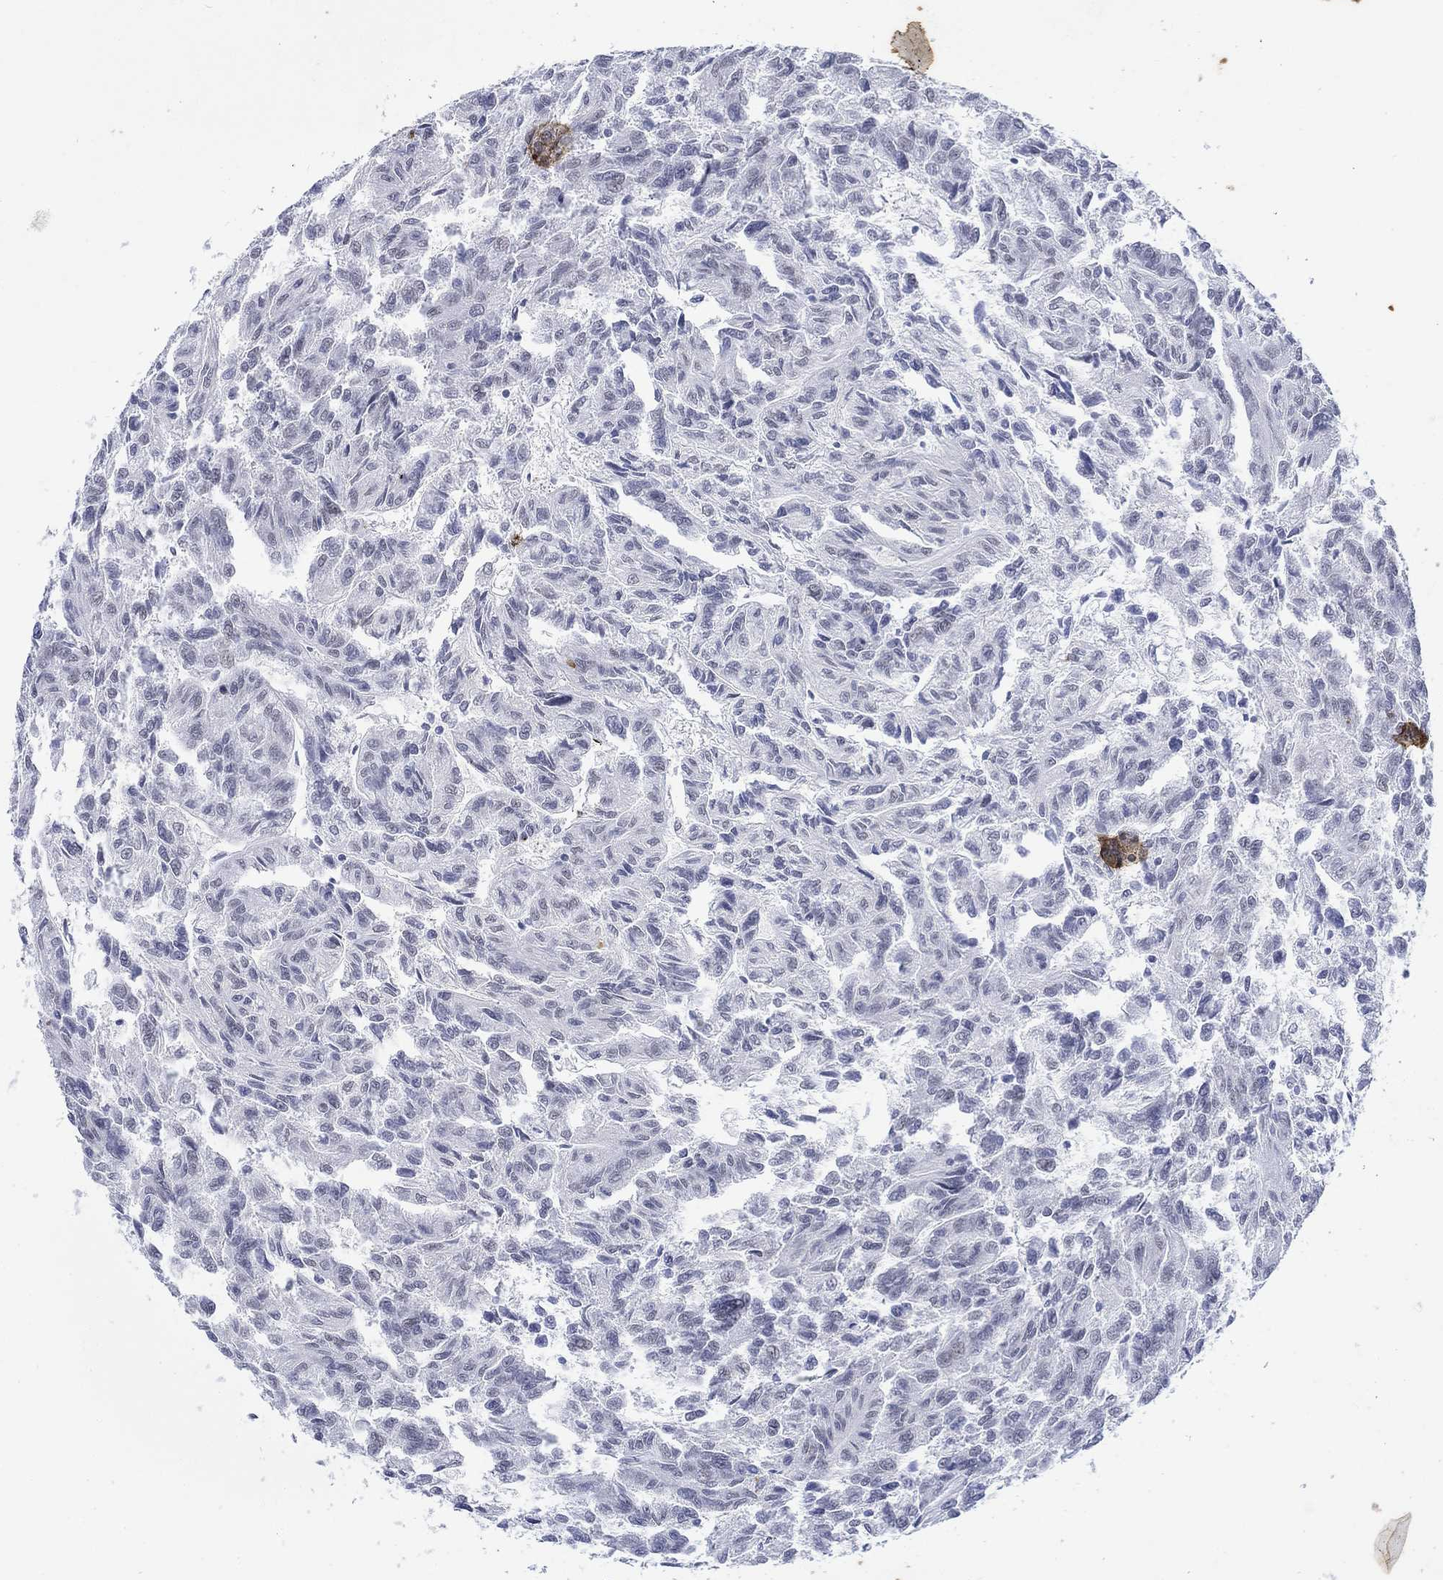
{"staining": {"intensity": "negative", "quantity": "none", "location": "none"}, "tissue": "renal cancer", "cell_type": "Tumor cells", "image_type": "cancer", "snomed": [{"axis": "morphology", "description": "Adenocarcinoma, NOS"}, {"axis": "topography", "description": "Kidney"}], "caption": "Photomicrograph shows no protein positivity in tumor cells of renal cancer tissue.", "gene": "KRT76", "patient": {"sex": "male", "age": 79}}